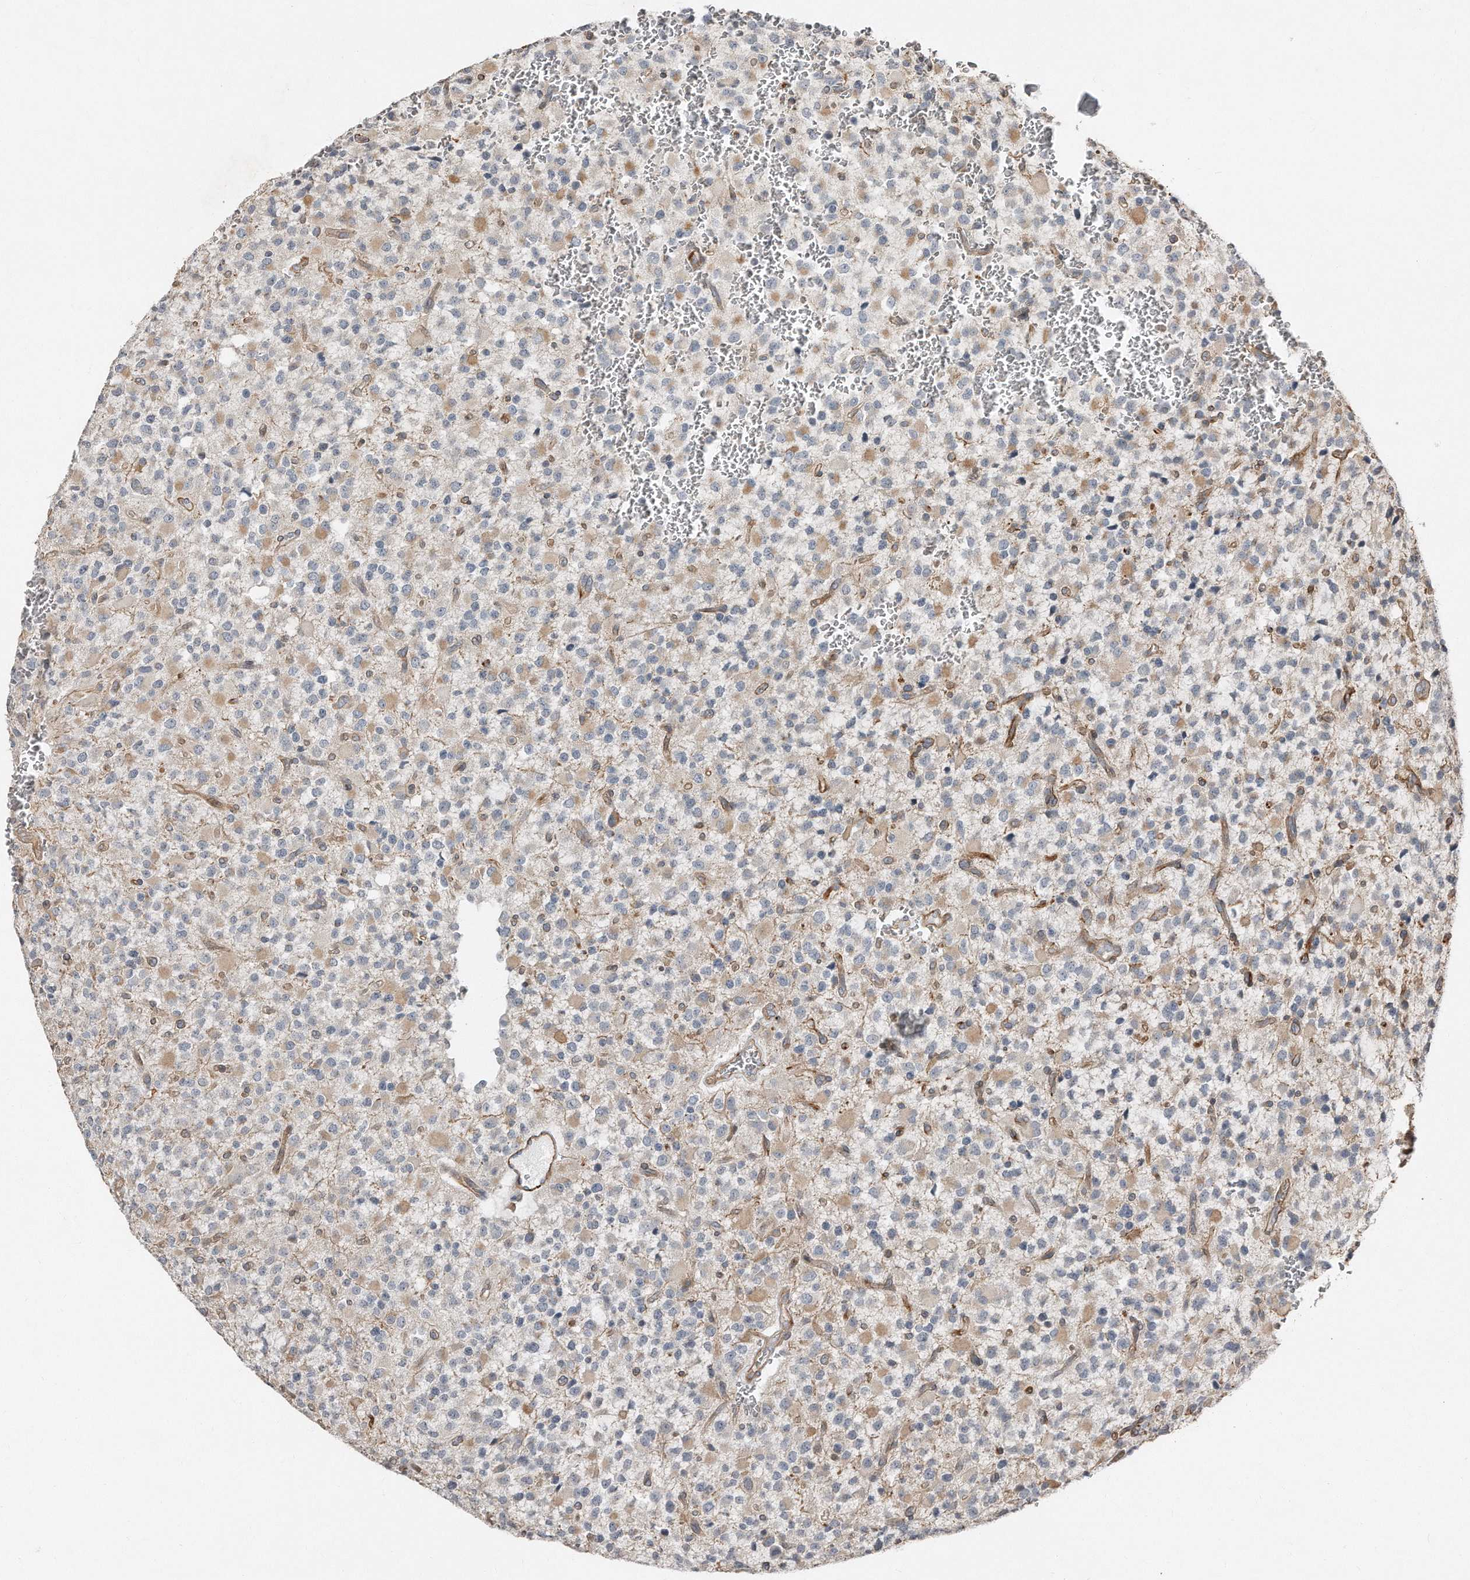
{"staining": {"intensity": "weak", "quantity": "<25%", "location": "cytoplasmic/membranous"}, "tissue": "glioma", "cell_type": "Tumor cells", "image_type": "cancer", "snomed": [{"axis": "morphology", "description": "Glioma, malignant, High grade"}, {"axis": "topography", "description": "Brain"}], "caption": "This is a image of IHC staining of glioma, which shows no staining in tumor cells. (Brightfield microscopy of DAB (3,3'-diaminobenzidine) IHC at high magnification).", "gene": "SNAP47", "patient": {"sex": "male", "age": 34}}